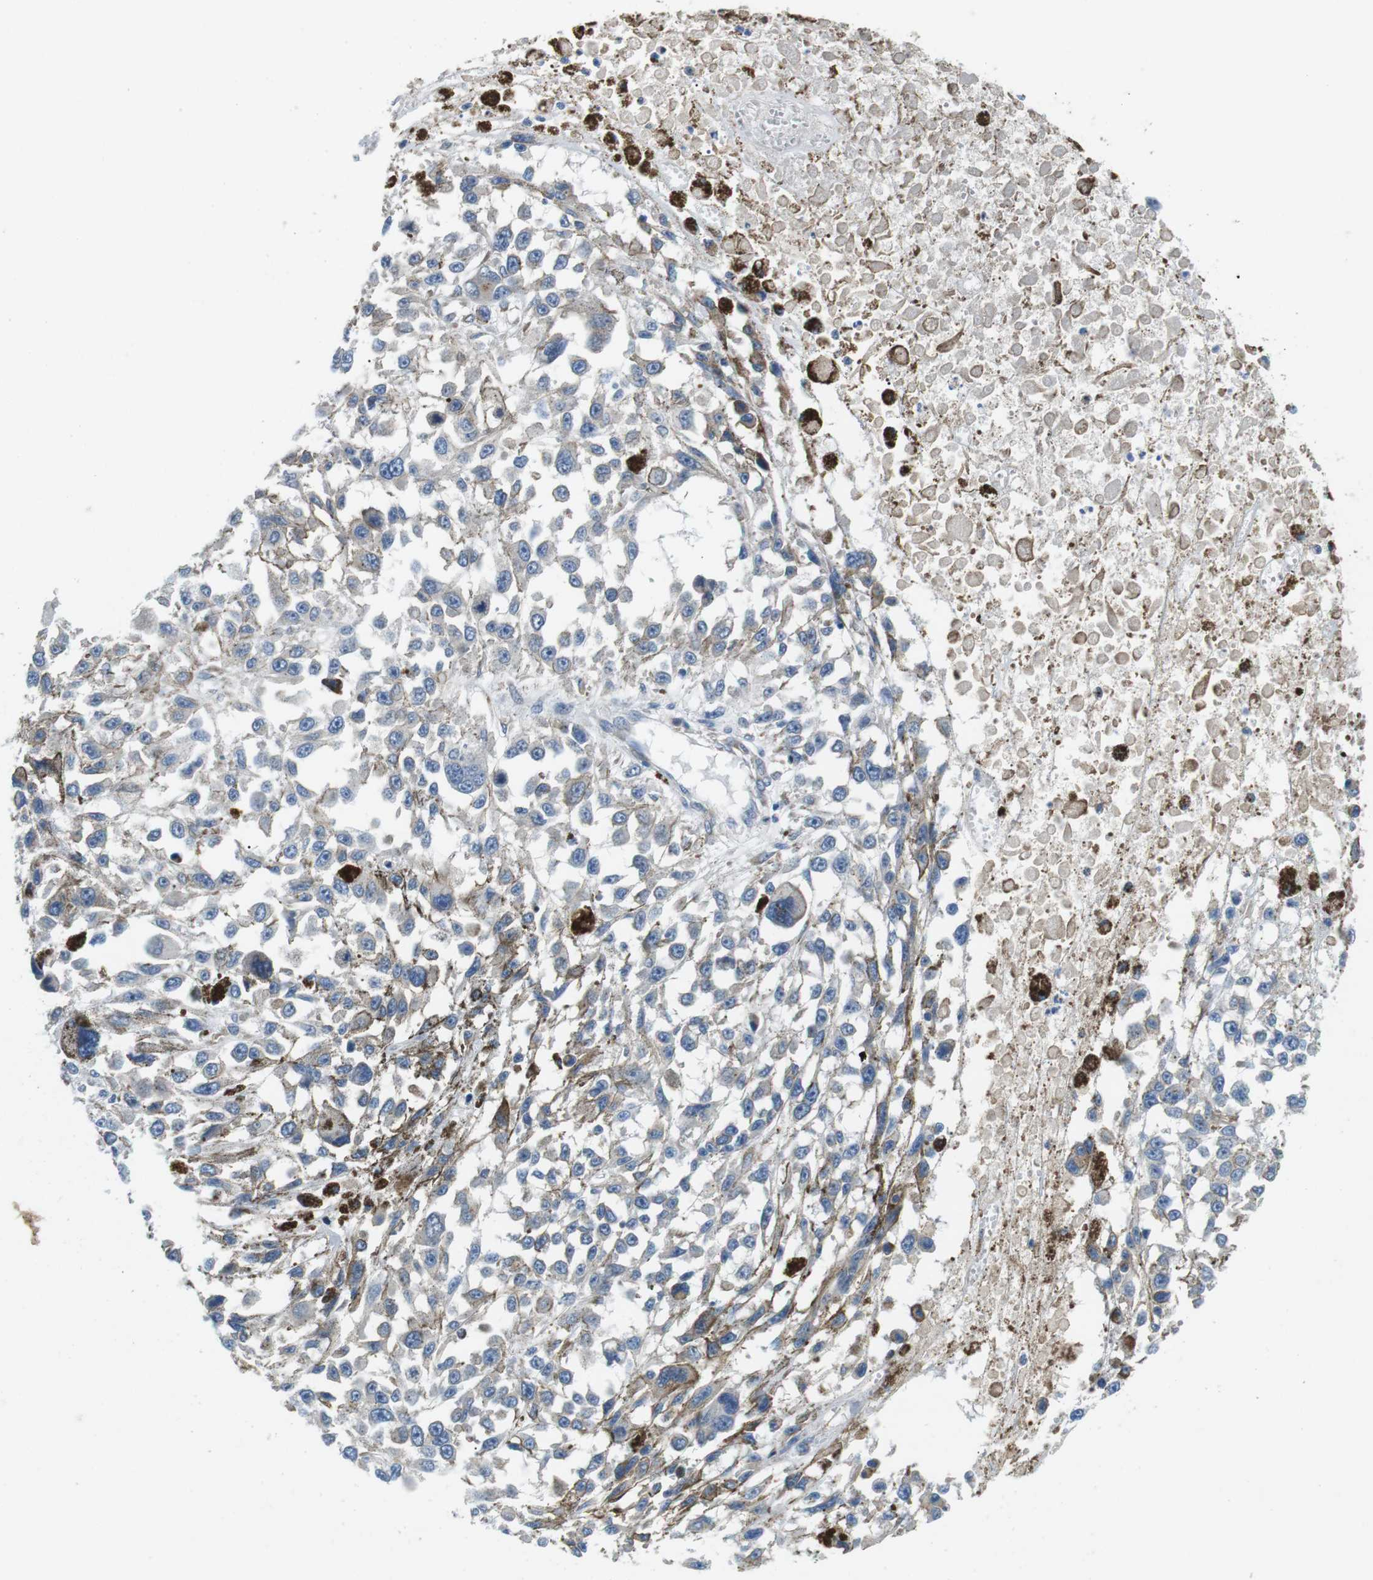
{"staining": {"intensity": "negative", "quantity": "none", "location": "none"}, "tissue": "melanoma", "cell_type": "Tumor cells", "image_type": "cancer", "snomed": [{"axis": "morphology", "description": "Malignant melanoma, Metastatic site"}, {"axis": "topography", "description": "Lymph node"}], "caption": "Immunohistochemical staining of malignant melanoma (metastatic site) reveals no significant staining in tumor cells.", "gene": "UNC5CL", "patient": {"sex": "male", "age": 59}}